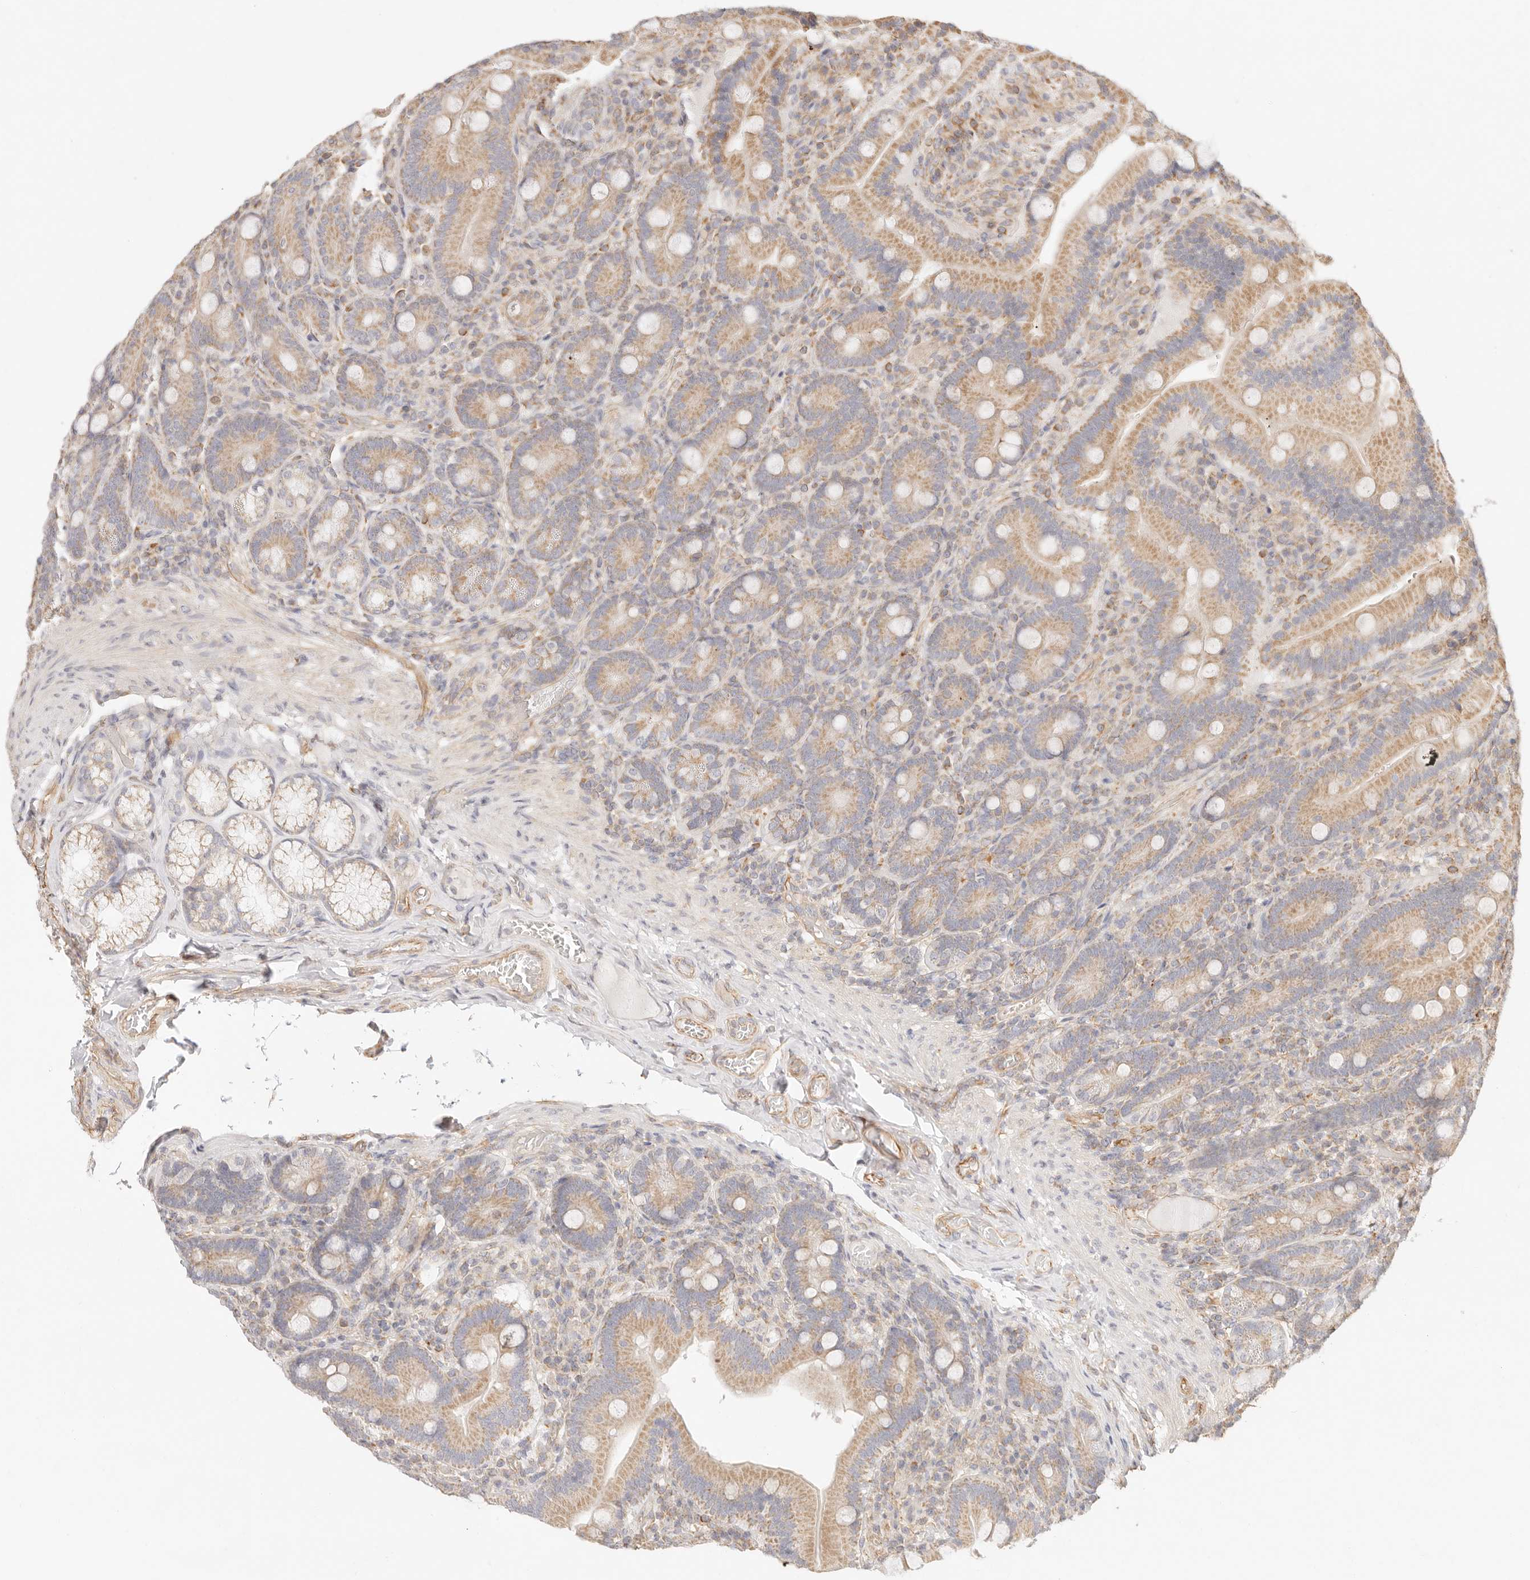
{"staining": {"intensity": "moderate", "quantity": ">75%", "location": "cytoplasmic/membranous"}, "tissue": "duodenum", "cell_type": "Glandular cells", "image_type": "normal", "snomed": [{"axis": "morphology", "description": "Normal tissue, NOS"}, {"axis": "topography", "description": "Duodenum"}], "caption": "Immunohistochemical staining of benign duodenum exhibits >75% levels of moderate cytoplasmic/membranous protein positivity in approximately >75% of glandular cells.", "gene": "ZC3H11A", "patient": {"sex": "female", "age": 62}}